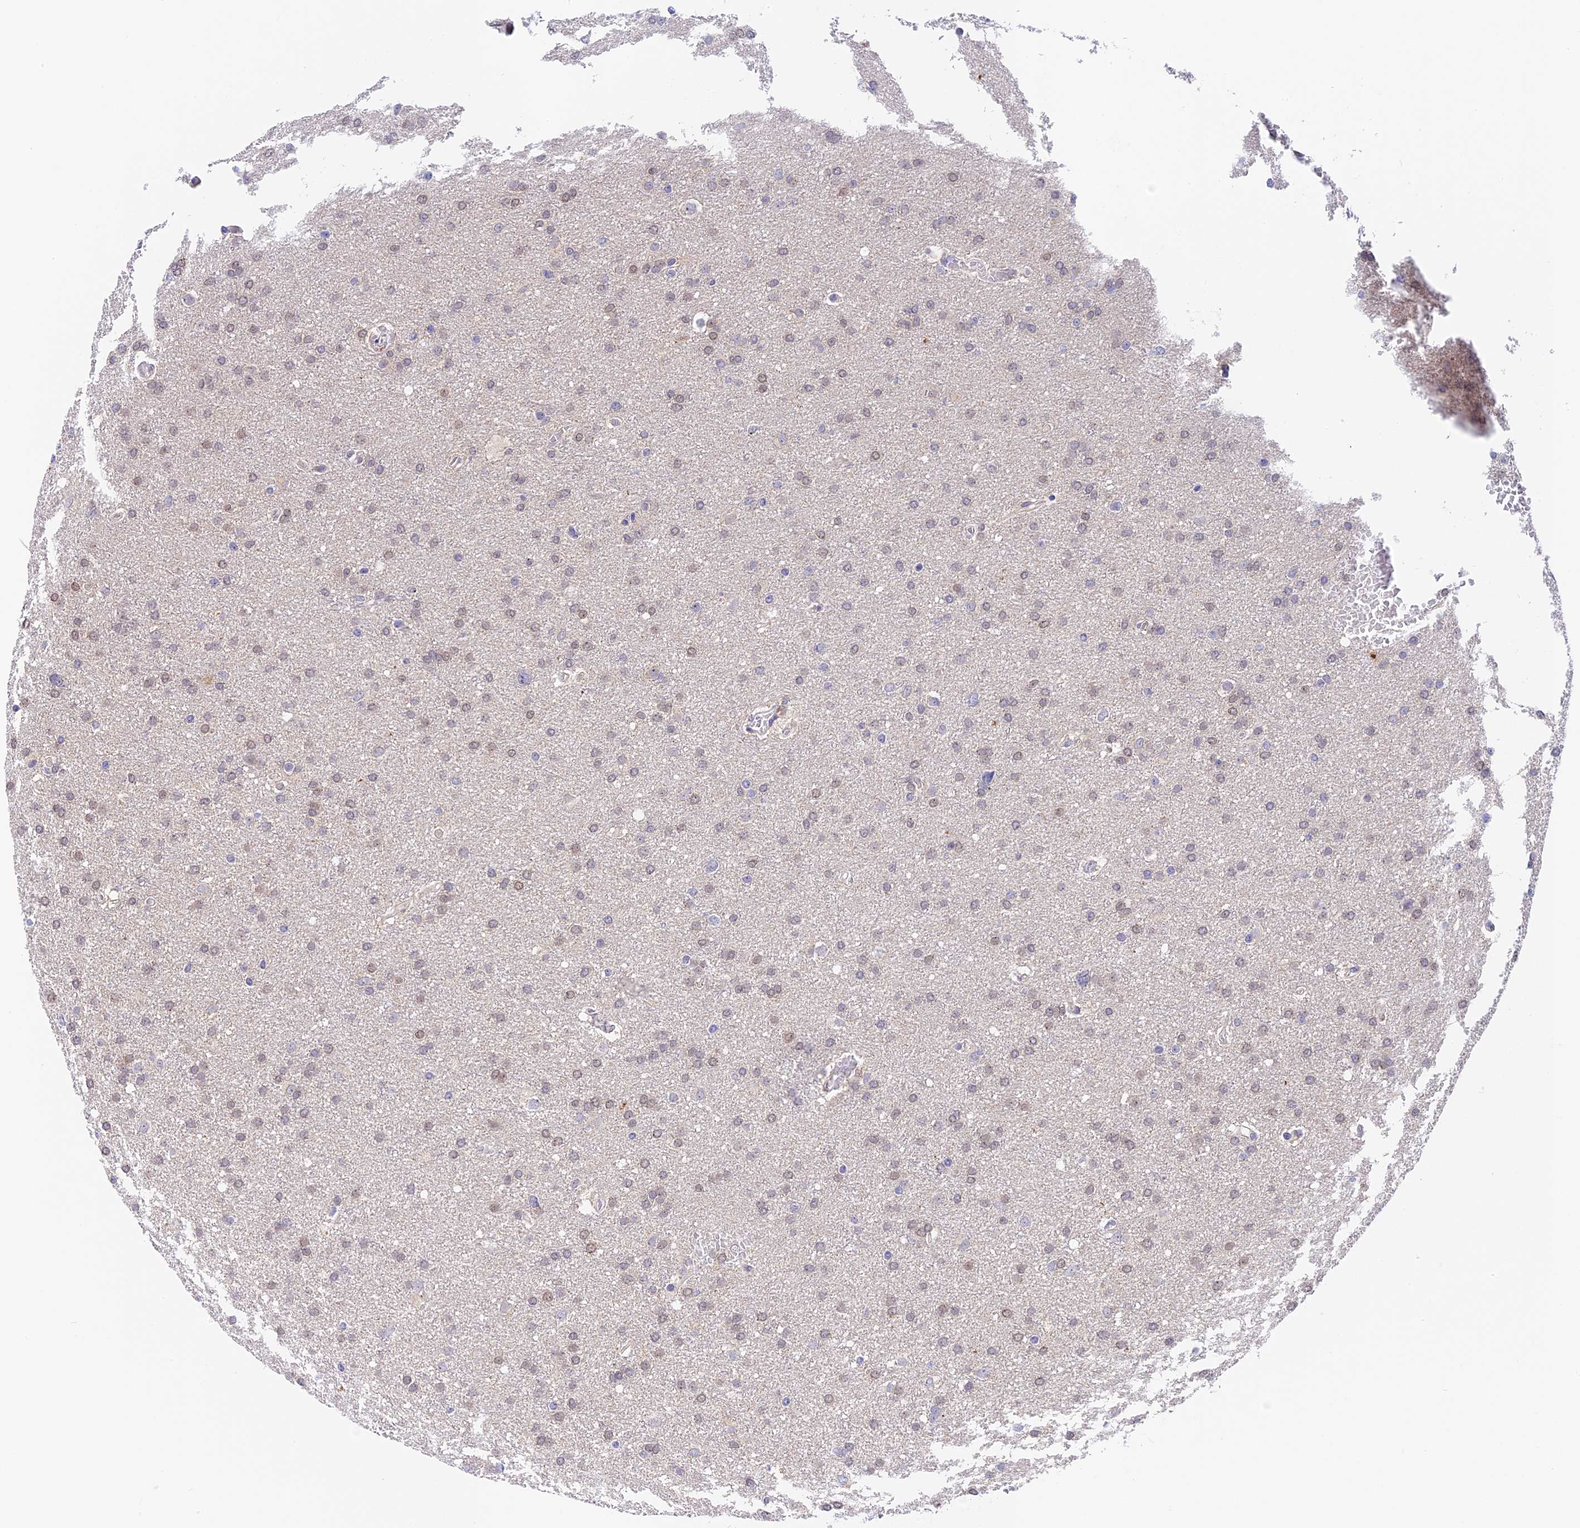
{"staining": {"intensity": "negative", "quantity": "none", "location": "none"}, "tissue": "glioma", "cell_type": "Tumor cells", "image_type": "cancer", "snomed": [{"axis": "morphology", "description": "Glioma, malignant, High grade"}, {"axis": "topography", "description": "Cerebral cortex"}], "caption": "Malignant glioma (high-grade) stained for a protein using IHC exhibits no expression tumor cells.", "gene": "MIDN", "patient": {"sex": "female", "age": 36}}